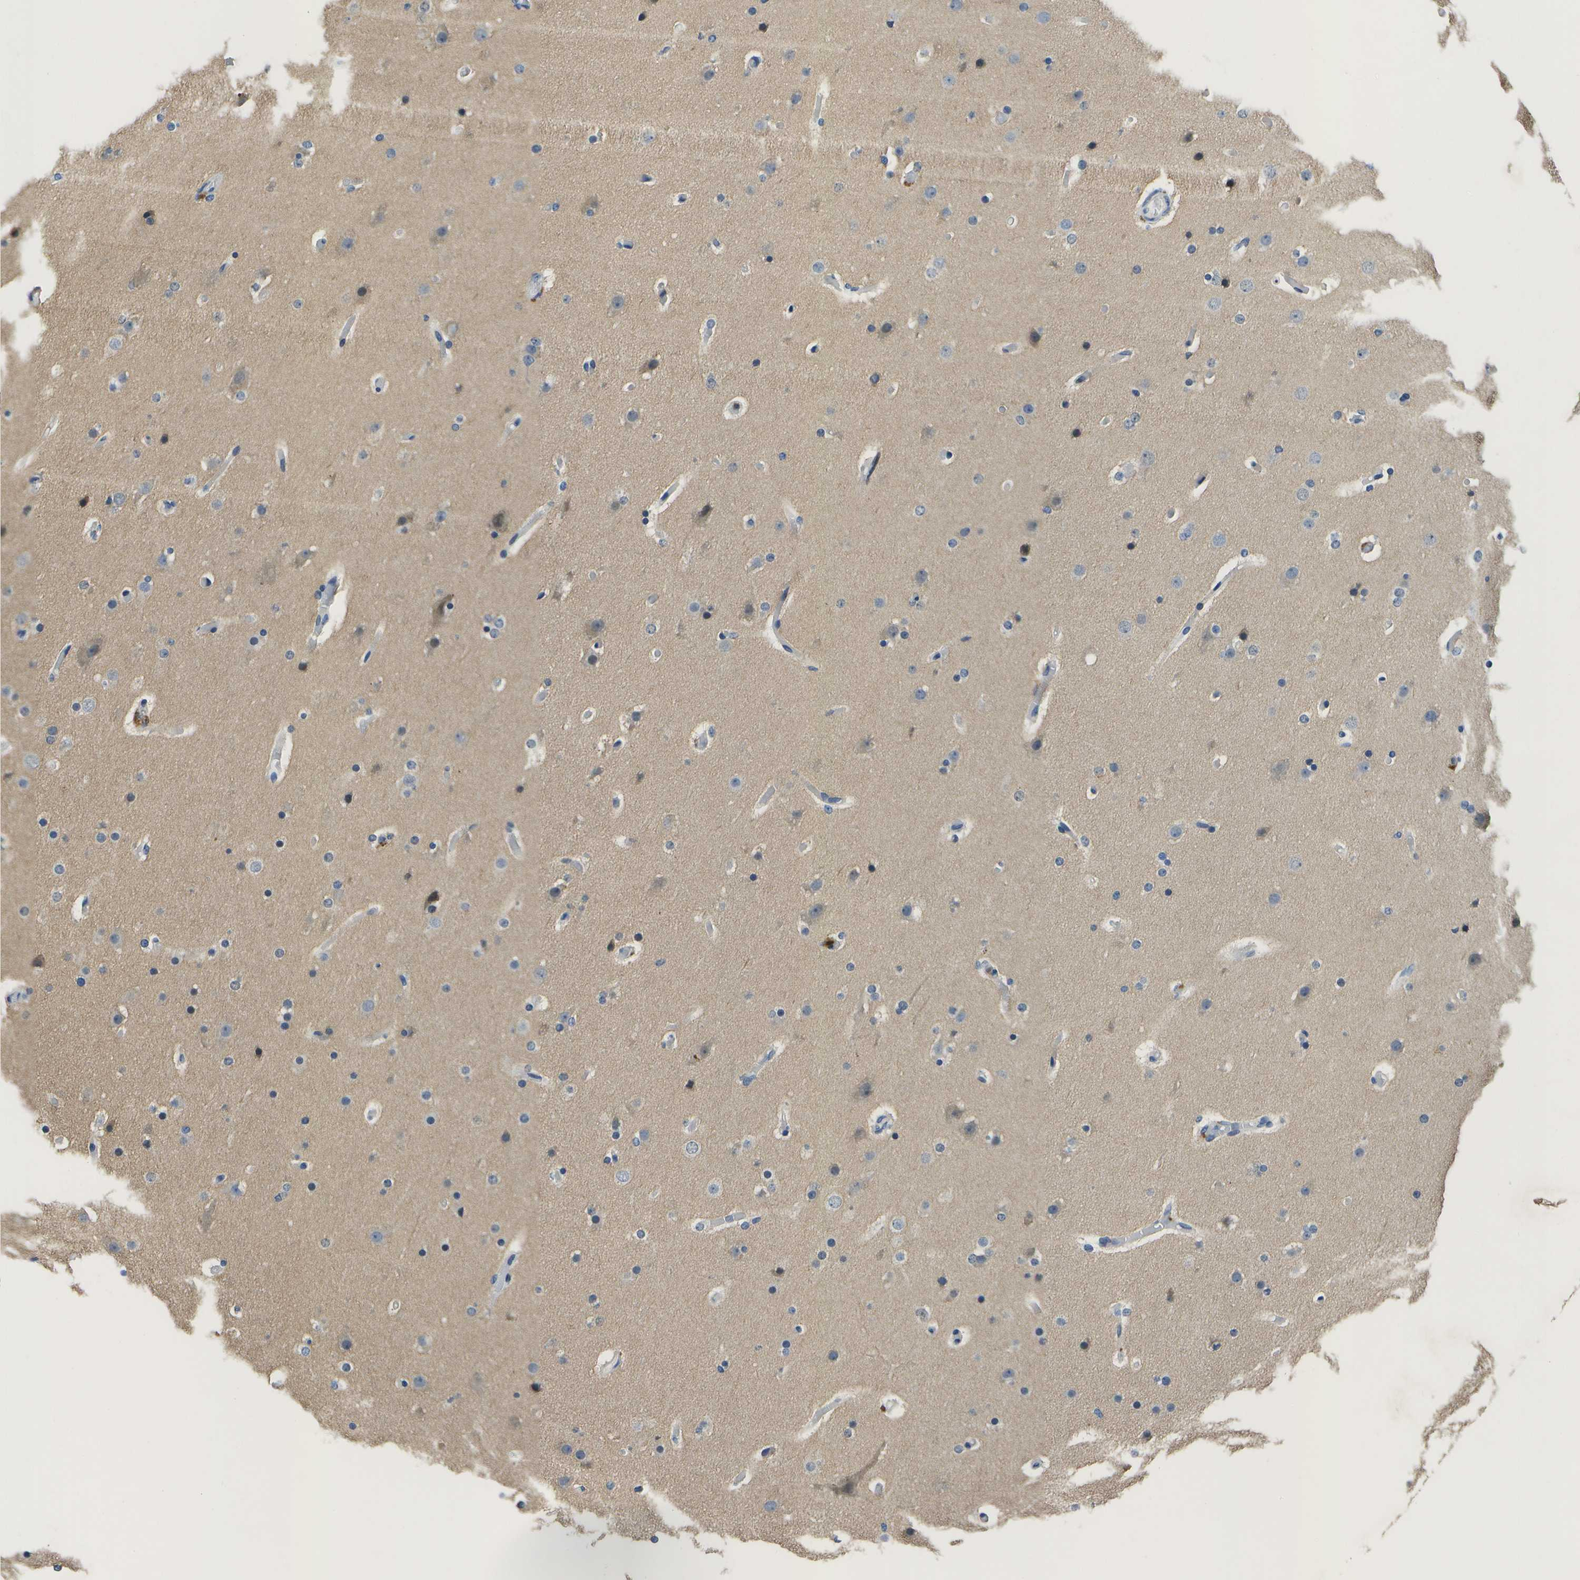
{"staining": {"intensity": "negative", "quantity": "none", "location": "none"}, "tissue": "glioma", "cell_type": "Tumor cells", "image_type": "cancer", "snomed": [{"axis": "morphology", "description": "Glioma, malignant, High grade"}, {"axis": "topography", "description": "Cerebral cortex"}], "caption": "The IHC image has no significant staining in tumor cells of malignant glioma (high-grade) tissue.", "gene": "DSE", "patient": {"sex": "female", "age": 36}}